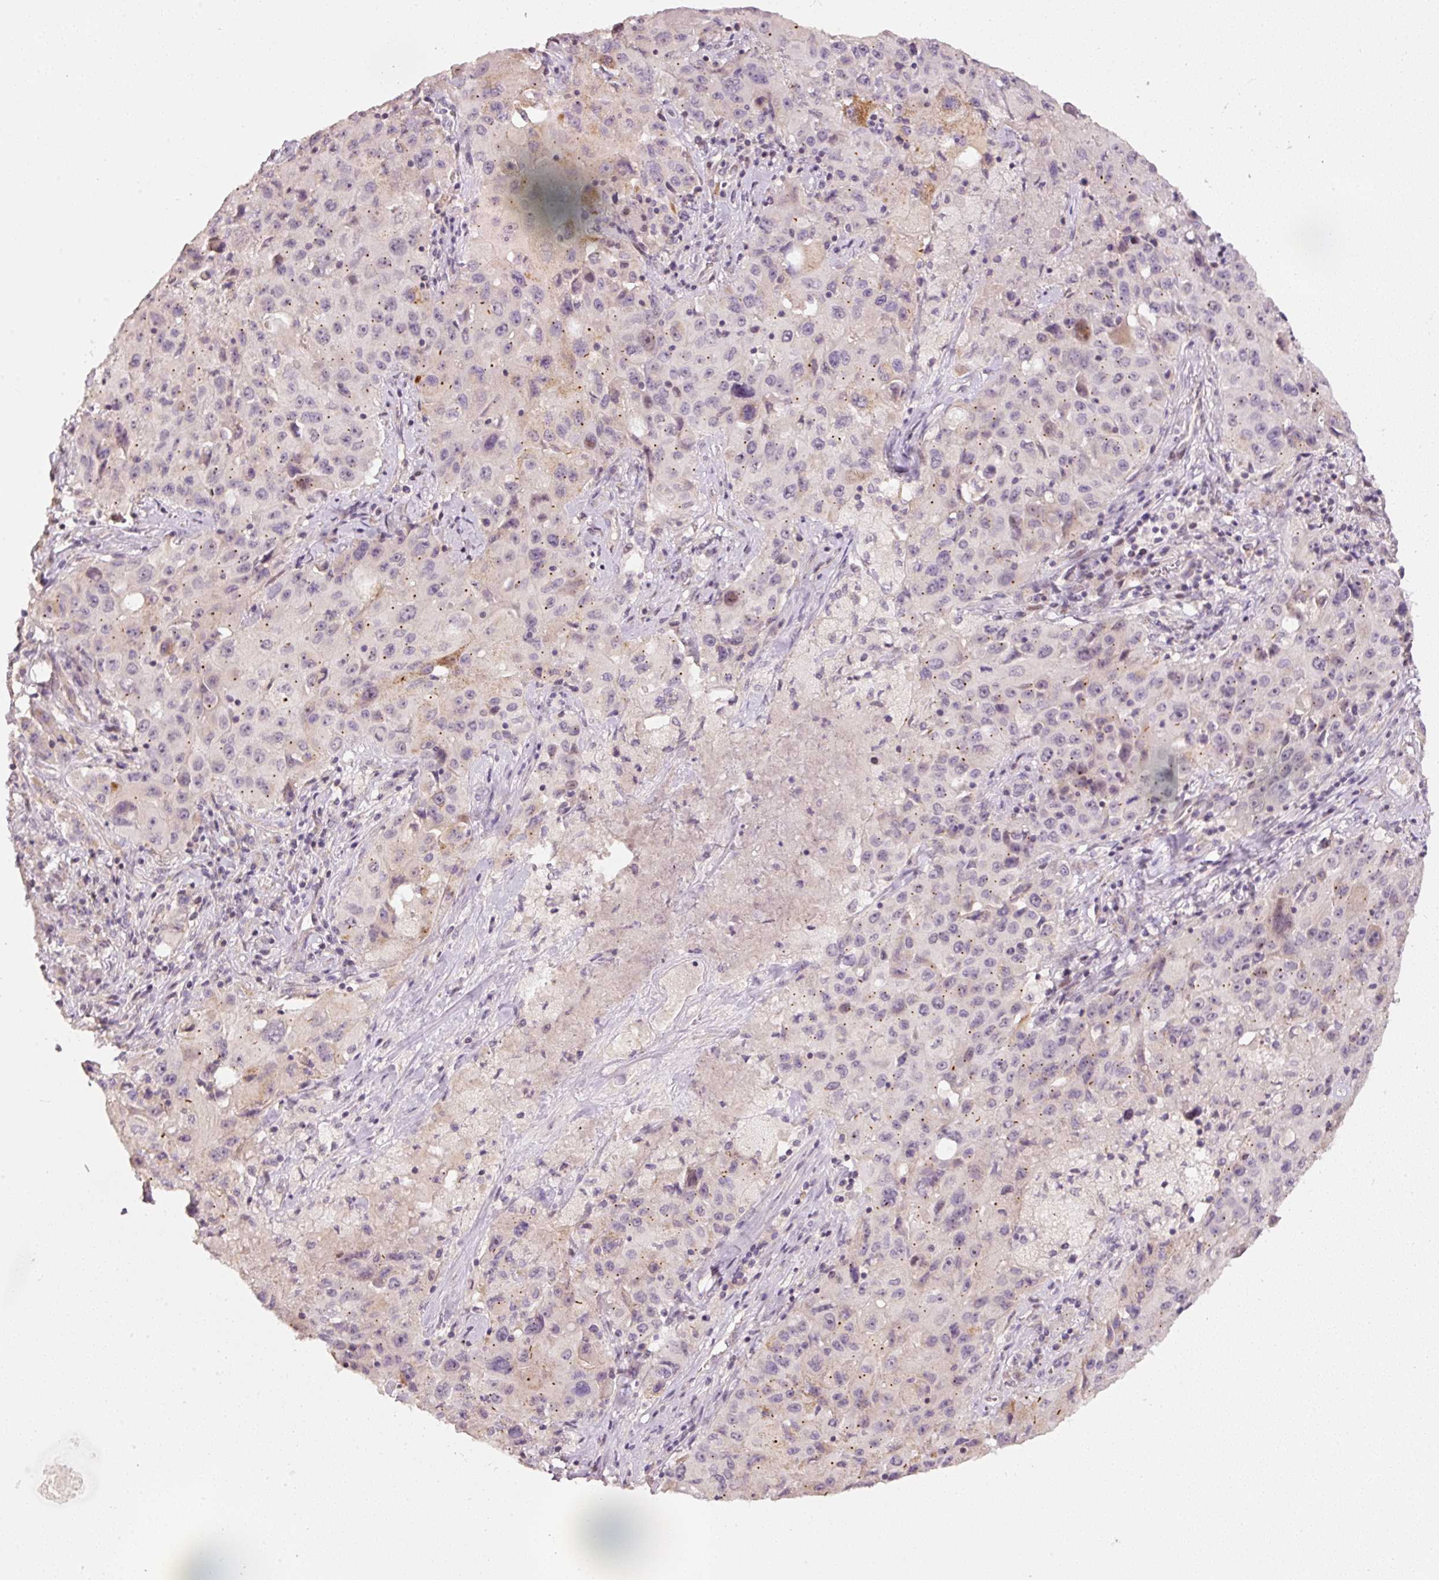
{"staining": {"intensity": "weak", "quantity": "<25%", "location": "cytoplasmic/membranous"}, "tissue": "lung cancer", "cell_type": "Tumor cells", "image_type": "cancer", "snomed": [{"axis": "morphology", "description": "Squamous cell carcinoma, NOS"}, {"axis": "topography", "description": "Lung"}], "caption": "Immunohistochemical staining of human lung squamous cell carcinoma shows no significant positivity in tumor cells. (DAB (3,3'-diaminobenzidine) IHC, high magnification).", "gene": "TOB2", "patient": {"sex": "male", "age": 63}}